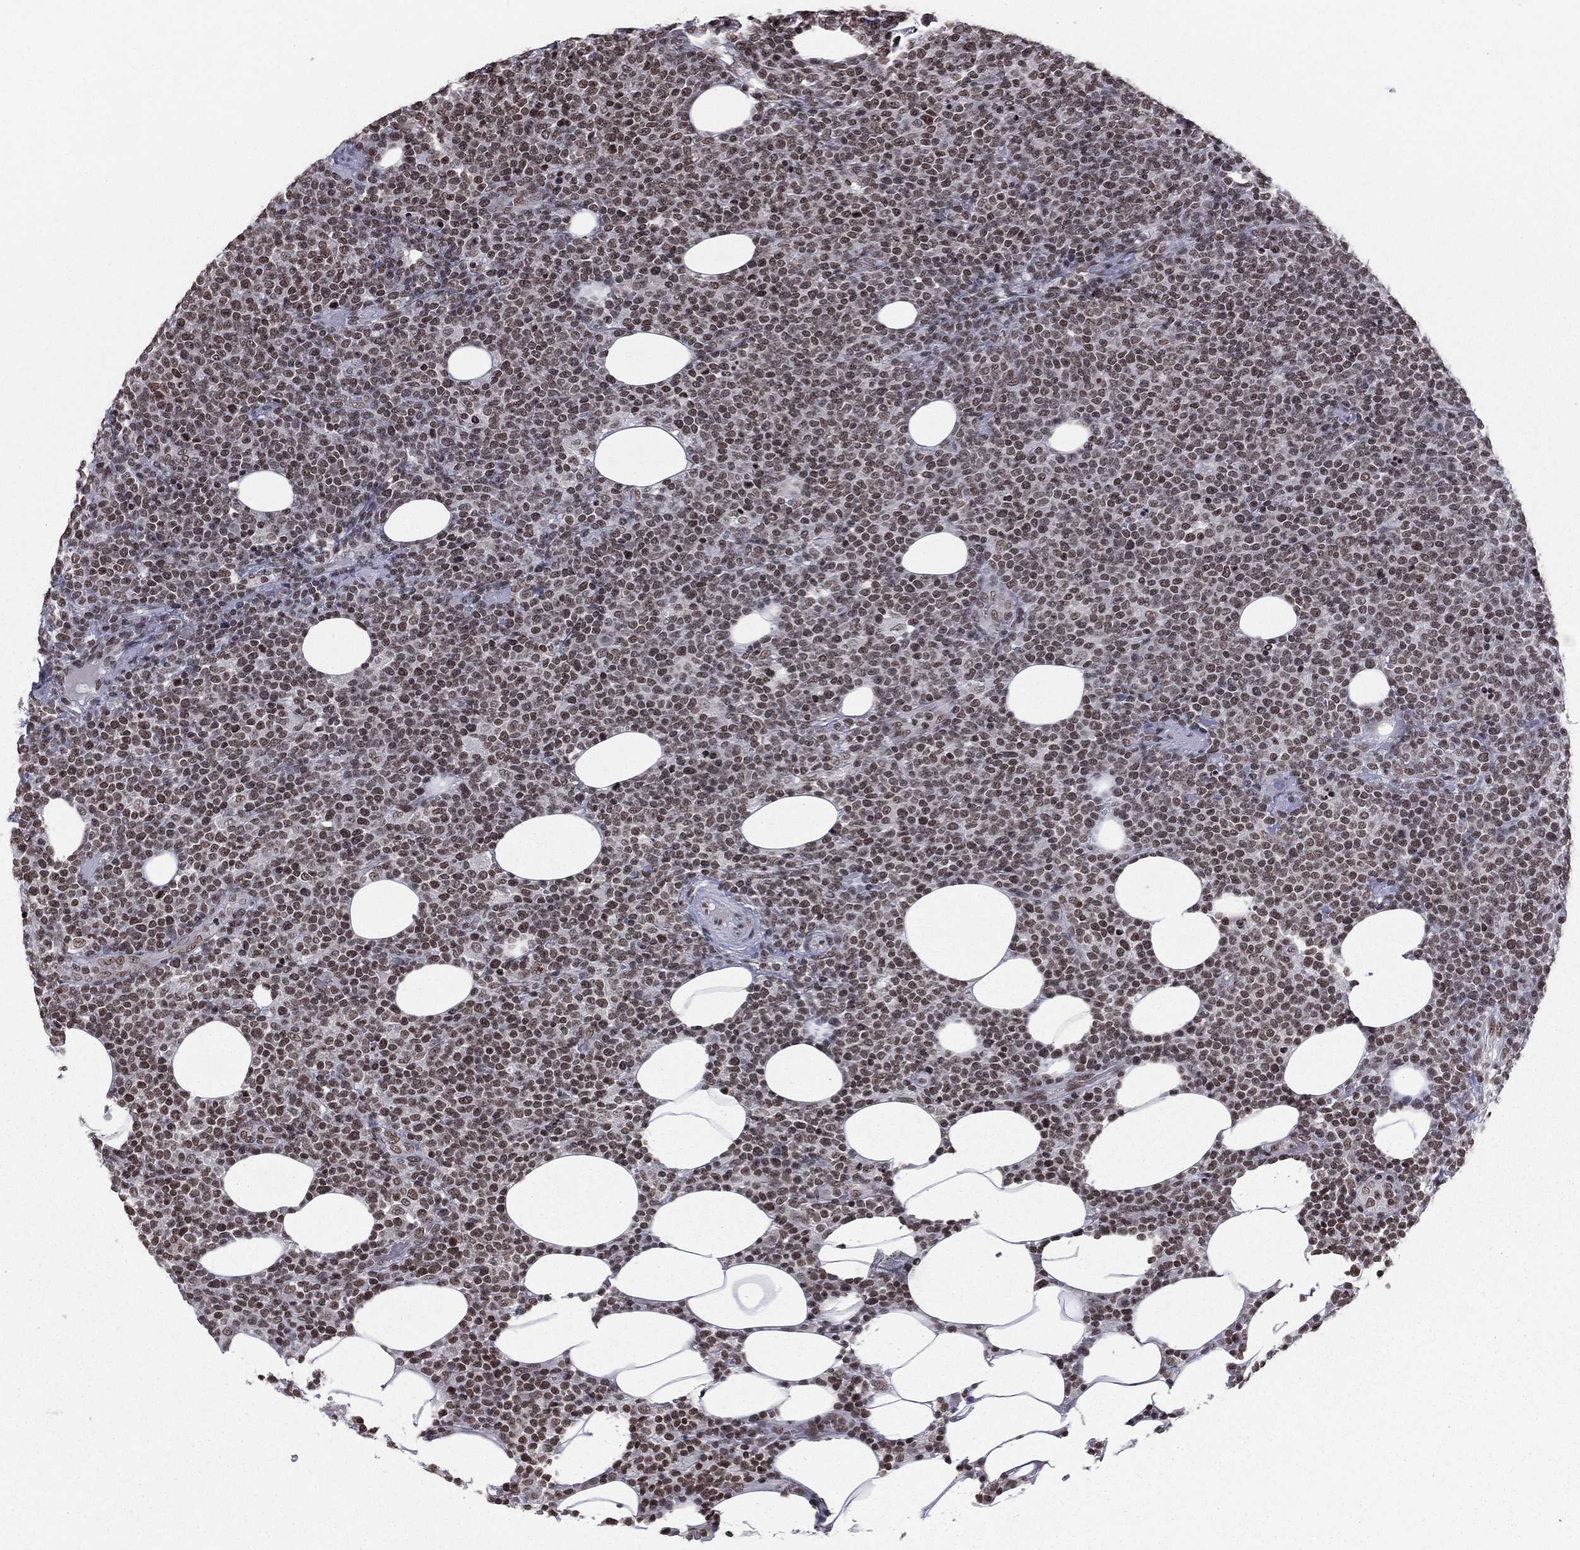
{"staining": {"intensity": "moderate", "quantity": "25%-75%", "location": "nuclear"}, "tissue": "lymphoma", "cell_type": "Tumor cells", "image_type": "cancer", "snomed": [{"axis": "morphology", "description": "Malignant lymphoma, non-Hodgkin's type, High grade"}, {"axis": "topography", "description": "Lymph node"}], "caption": "This is an image of IHC staining of malignant lymphoma, non-Hodgkin's type (high-grade), which shows moderate positivity in the nuclear of tumor cells.", "gene": "RFX7", "patient": {"sex": "male", "age": 61}}